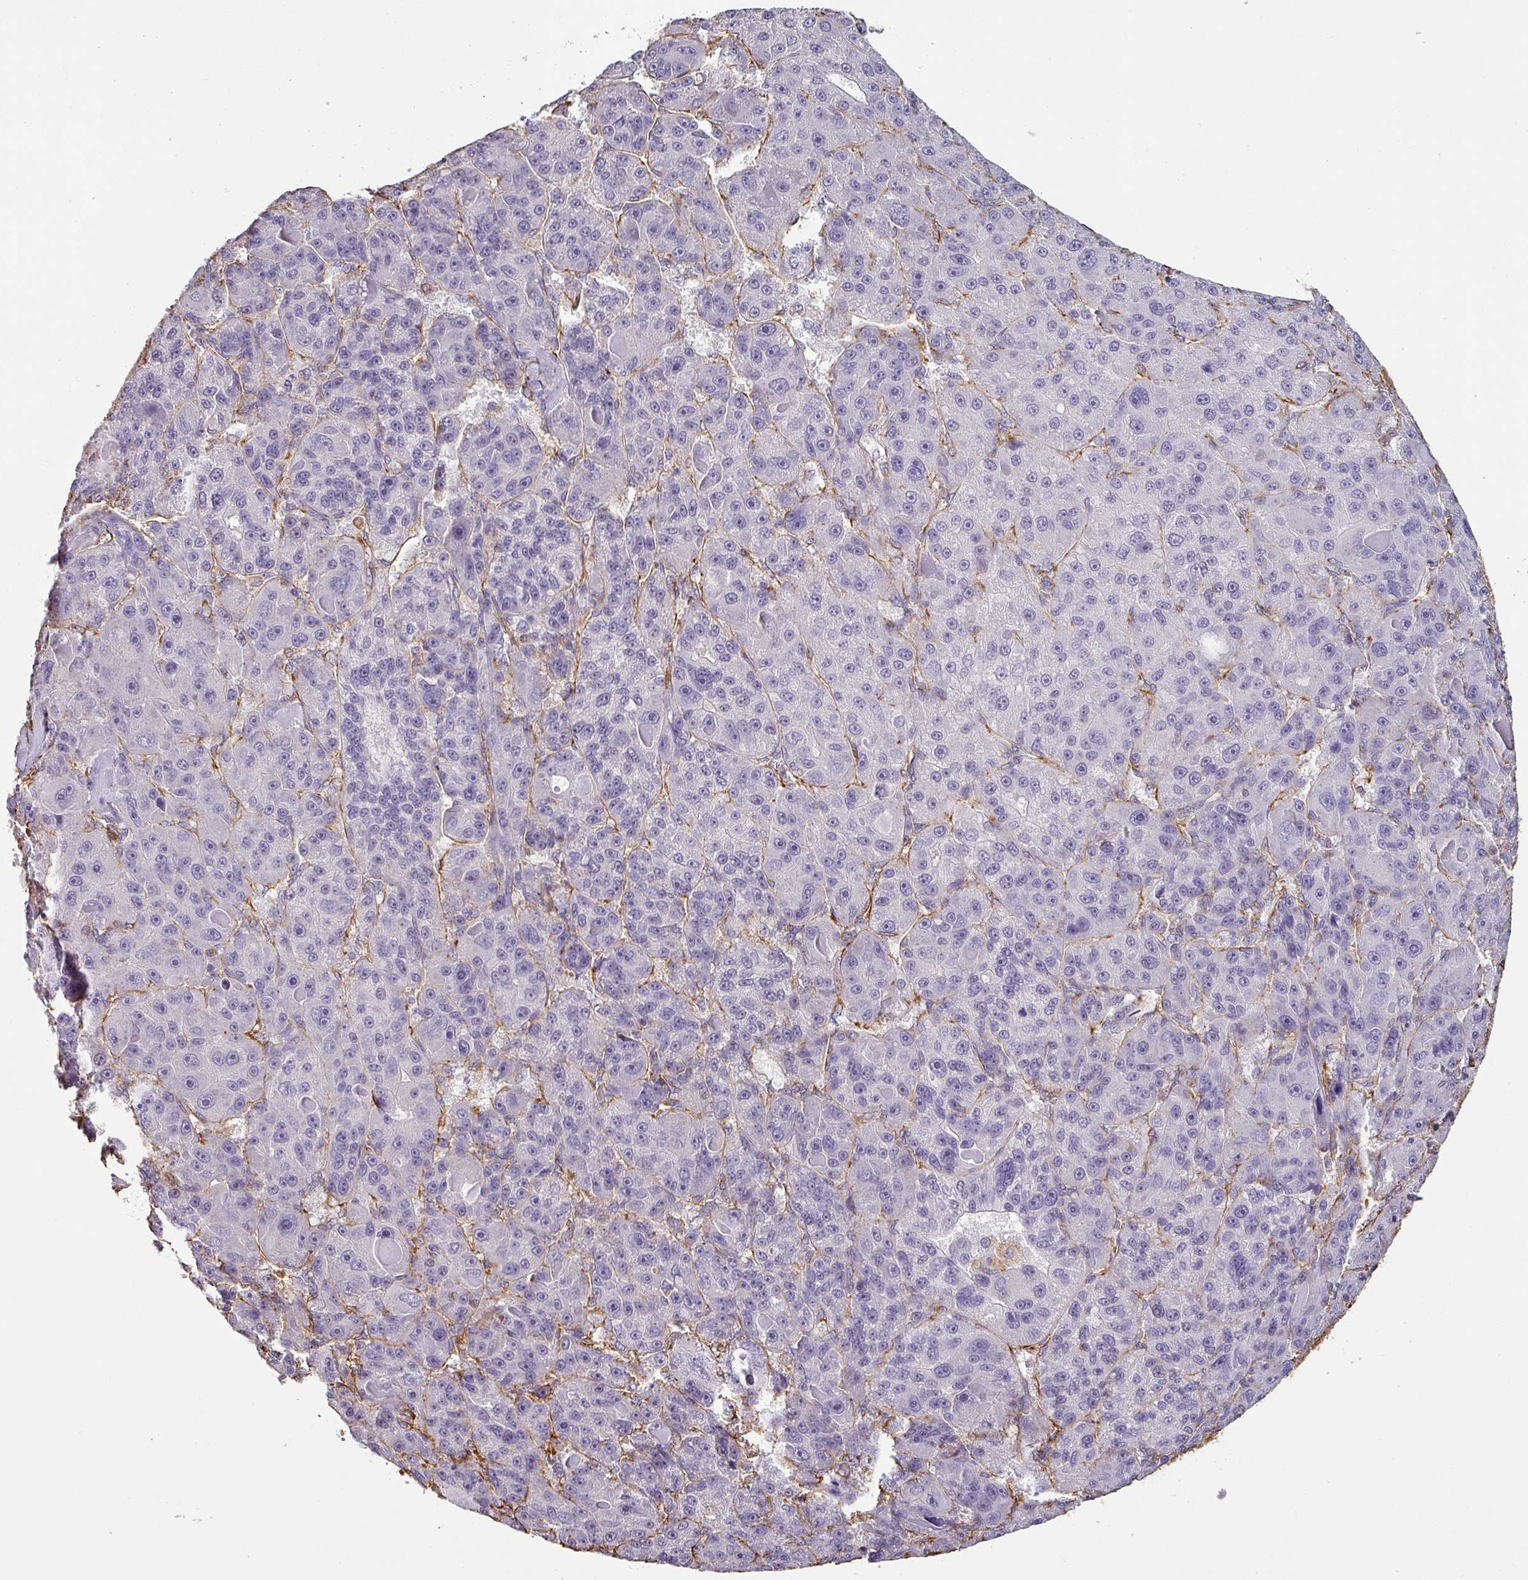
{"staining": {"intensity": "negative", "quantity": "none", "location": "none"}, "tissue": "liver cancer", "cell_type": "Tumor cells", "image_type": "cancer", "snomed": [{"axis": "morphology", "description": "Carcinoma, Hepatocellular, NOS"}, {"axis": "topography", "description": "Liver"}], "caption": "Liver hepatocellular carcinoma stained for a protein using immunohistochemistry shows no staining tumor cells.", "gene": "ZNF280C", "patient": {"sex": "male", "age": 76}}